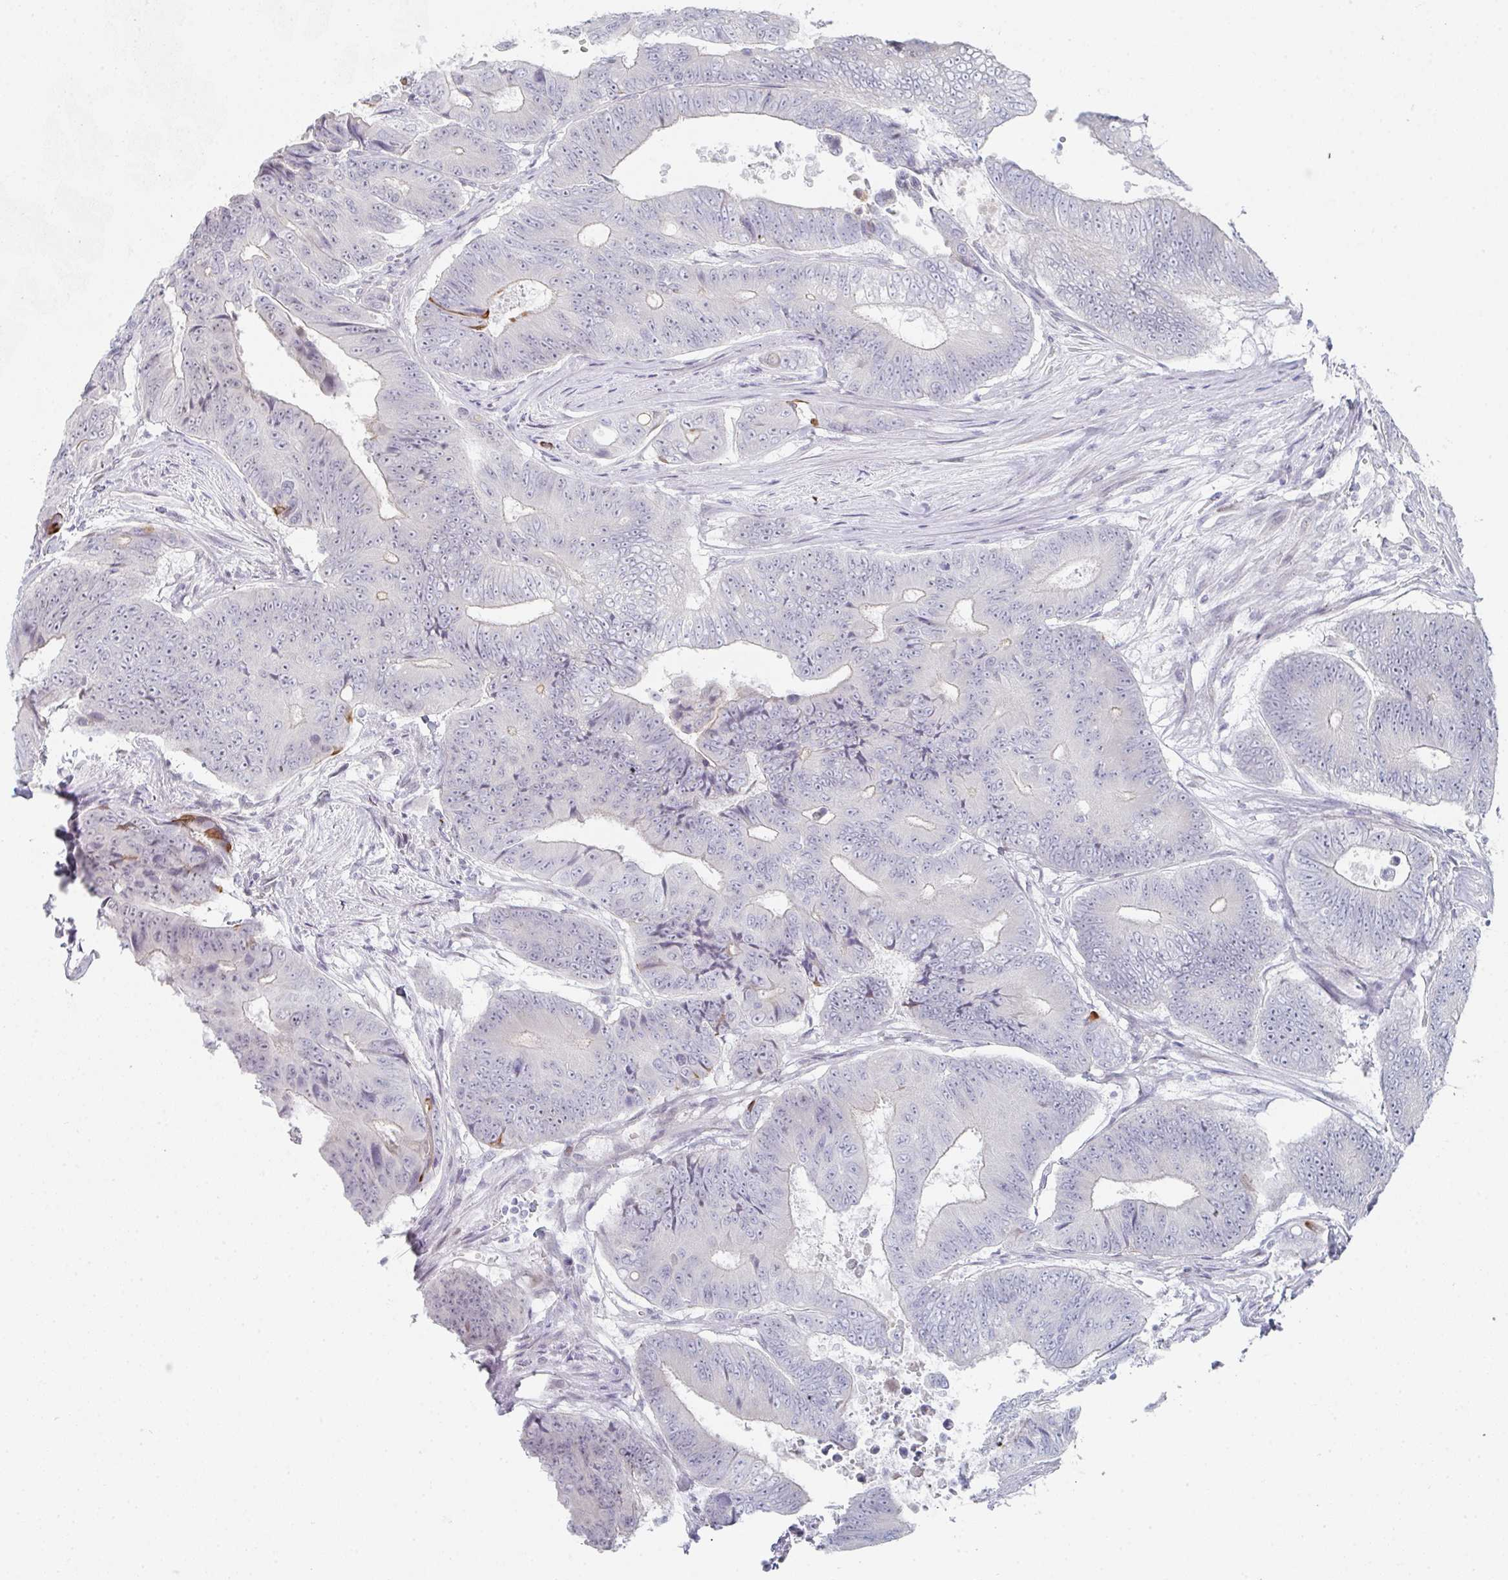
{"staining": {"intensity": "negative", "quantity": "none", "location": "none"}, "tissue": "colorectal cancer", "cell_type": "Tumor cells", "image_type": "cancer", "snomed": [{"axis": "morphology", "description": "Adenocarcinoma, NOS"}, {"axis": "topography", "description": "Colon"}], "caption": "High magnification brightfield microscopy of colorectal cancer stained with DAB (brown) and counterstained with hematoxylin (blue): tumor cells show no significant expression.", "gene": "POU2AF2", "patient": {"sex": "female", "age": 48}}